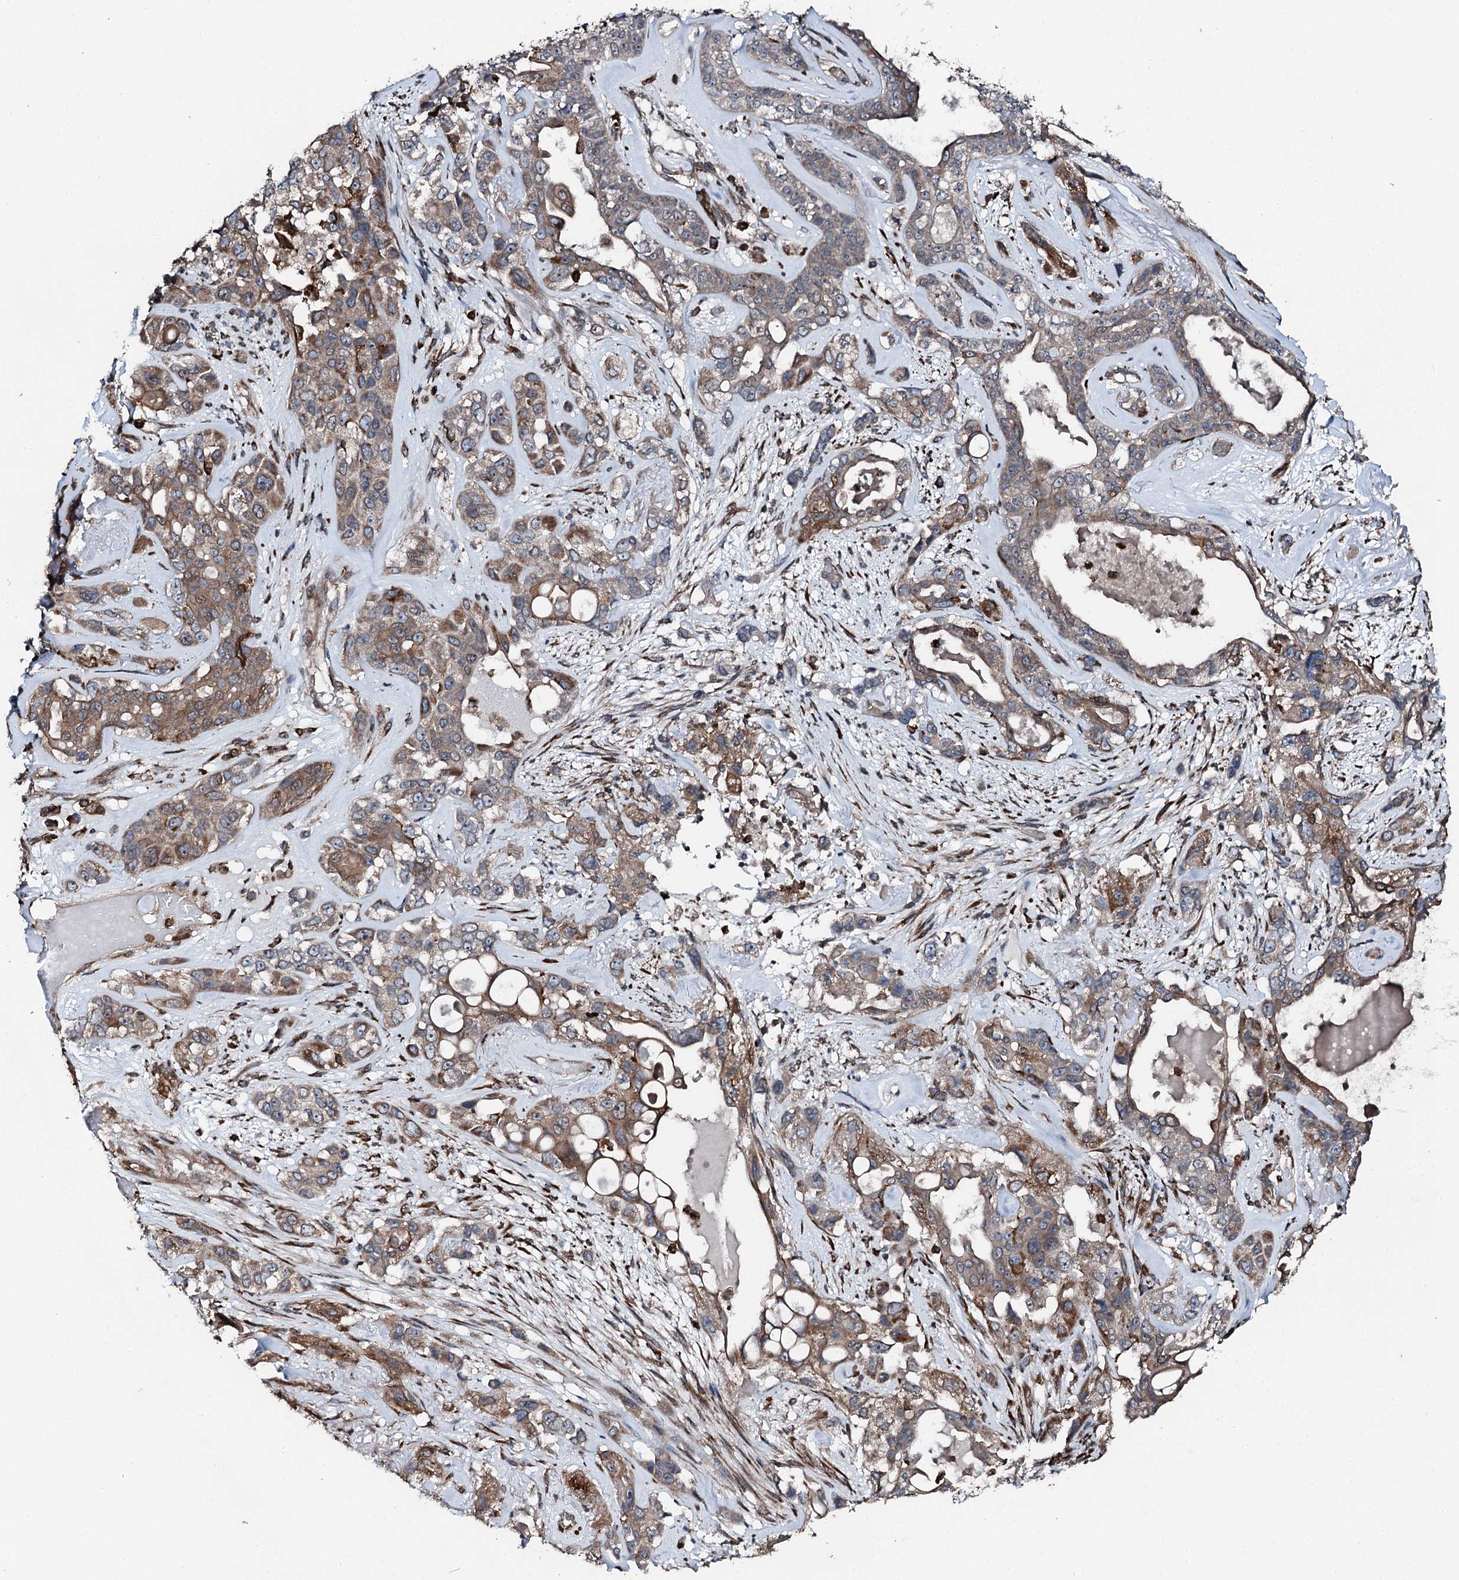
{"staining": {"intensity": "weak", "quantity": "25%-75%", "location": "cytoplasmic/membranous"}, "tissue": "lung cancer", "cell_type": "Tumor cells", "image_type": "cancer", "snomed": [{"axis": "morphology", "description": "Squamous cell carcinoma, NOS"}, {"axis": "topography", "description": "Lung"}], "caption": "This histopathology image displays immunohistochemistry staining of lung cancer (squamous cell carcinoma), with low weak cytoplasmic/membranous staining in approximately 25%-75% of tumor cells.", "gene": "EDC4", "patient": {"sex": "female", "age": 70}}